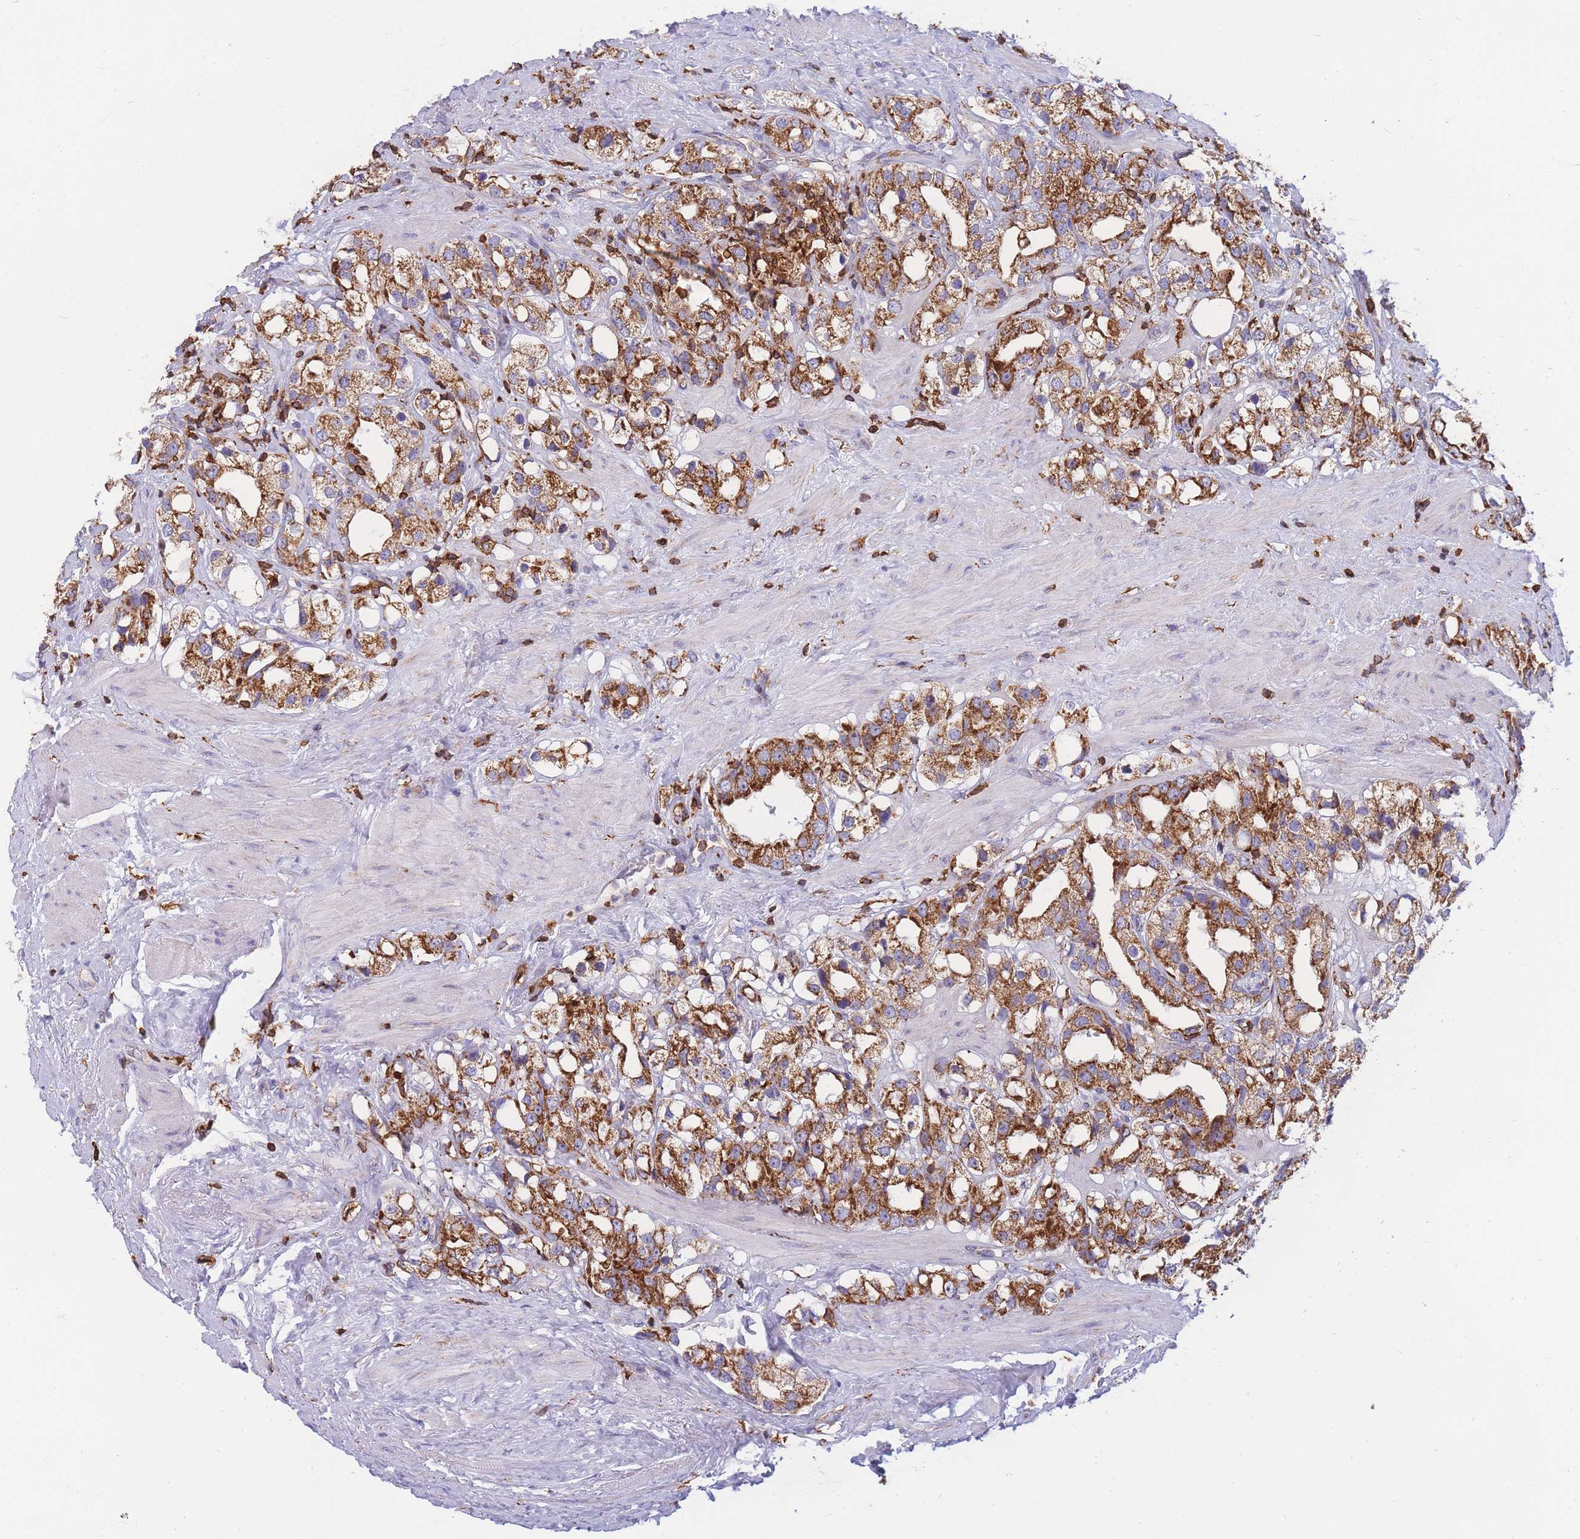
{"staining": {"intensity": "moderate", "quantity": ">75%", "location": "cytoplasmic/membranous"}, "tissue": "prostate cancer", "cell_type": "Tumor cells", "image_type": "cancer", "snomed": [{"axis": "morphology", "description": "Adenocarcinoma, NOS"}, {"axis": "topography", "description": "Prostate"}], "caption": "Immunohistochemistry histopathology image of neoplastic tissue: human prostate adenocarcinoma stained using immunohistochemistry (IHC) exhibits medium levels of moderate protein expression localized specifically in the cytoplasmic/membranous of tumor cells, appearing as a cytoplasmic/membranous brown color.", "gene": "MRPL54", "patient": {"sex": "male", "age": 79}}